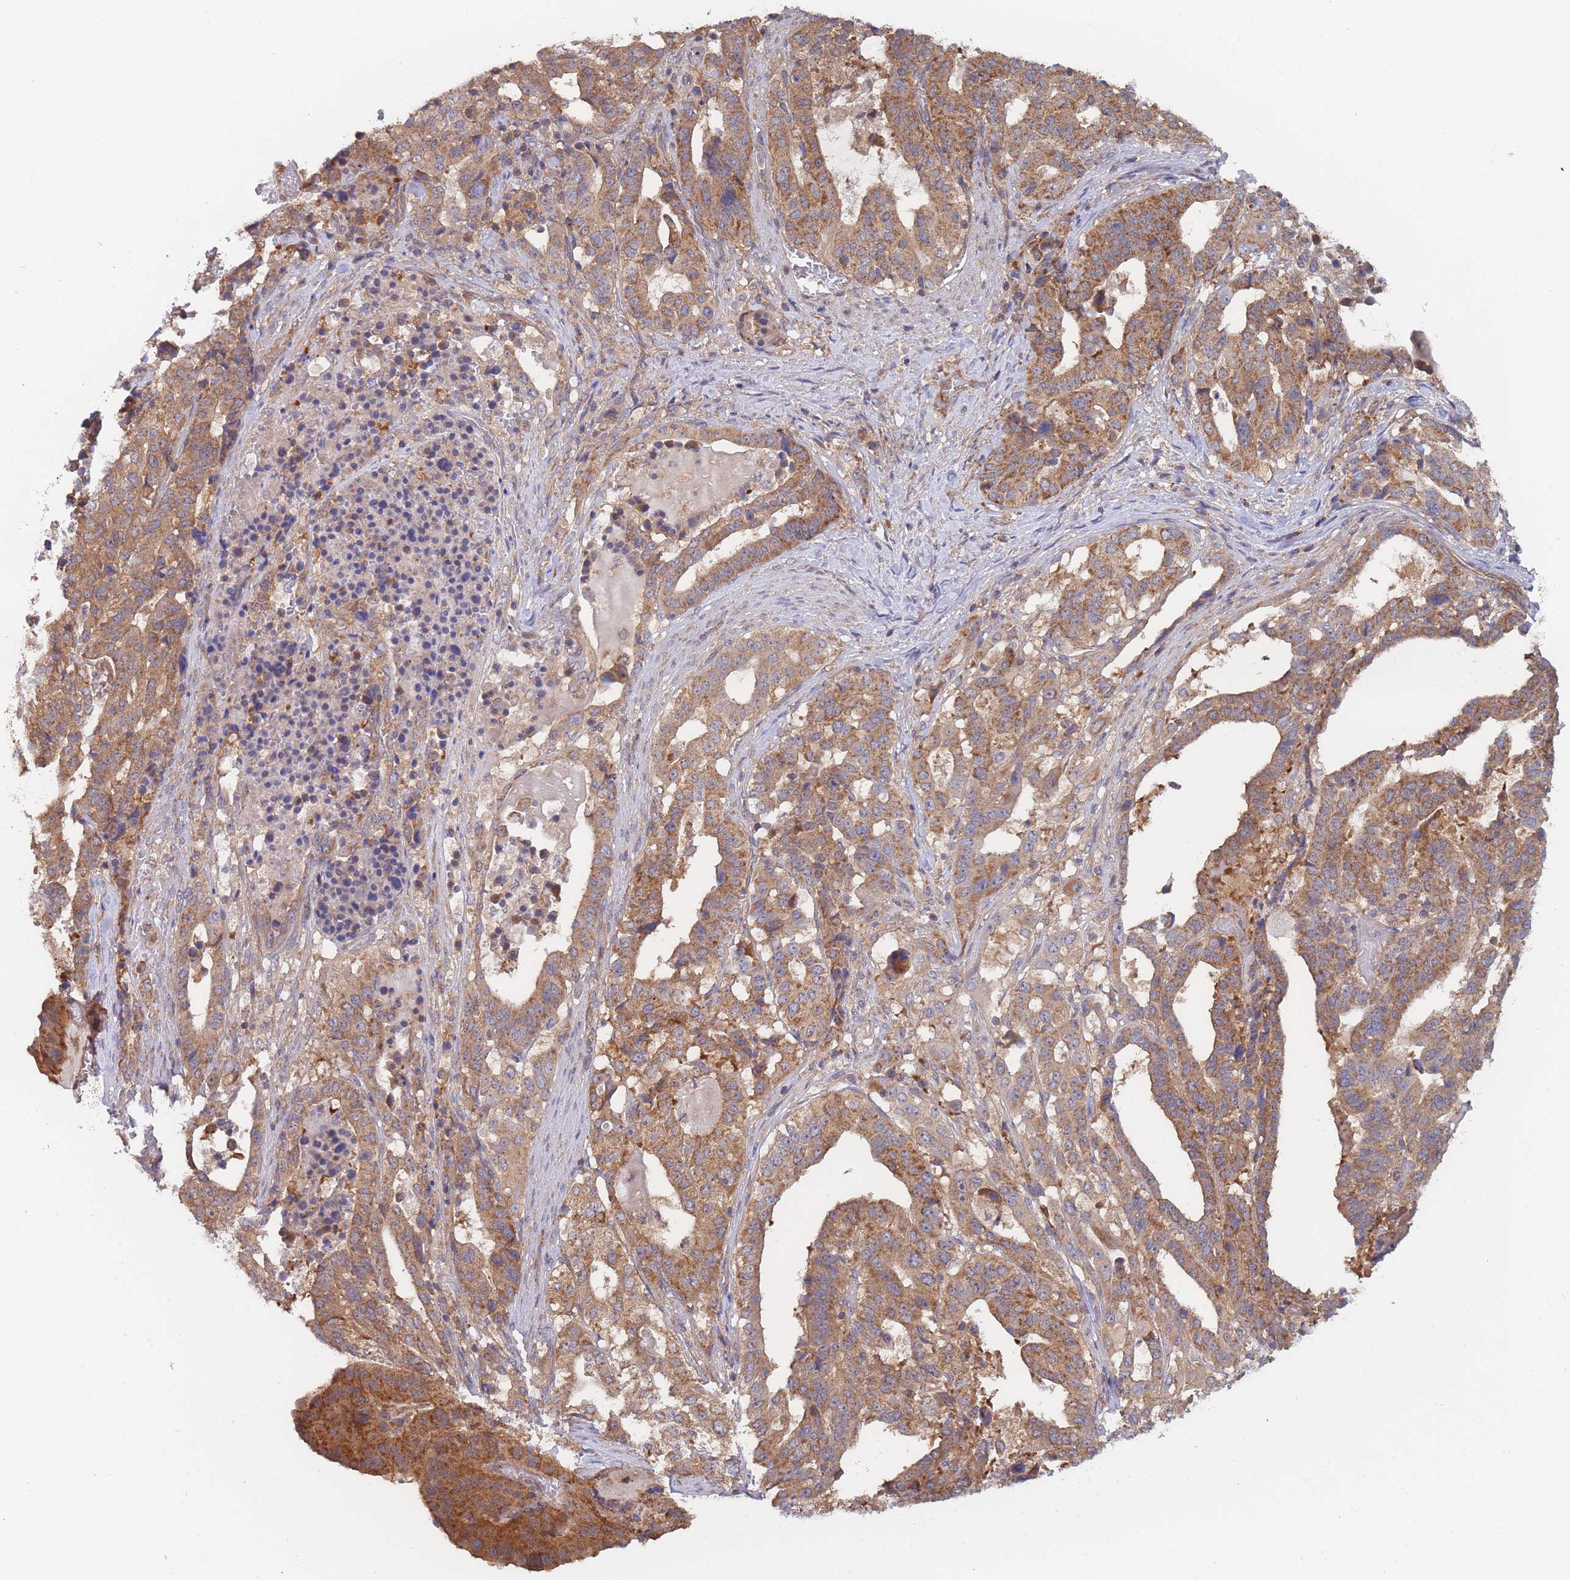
{"staining": {"intensity": "moderate", "quantity": ">75%", "location": "cytoplasmic/membranous"}, "tissue": "stomach cancer", "cell_type": "Tumor cells", "image_type": "cancer", "snomed": [{"axis": "morphology", "description": "Adenocarcinoma, NOS"}, {"axis": "topography", "description": "Stomach"}], "caption": "A medium amount of moderate cytoplasmic/membranous expression is seen in about >75% of tumor cells in adenocarcinoma (stomach) tissue.", "gene": "MRPS18B", "patient": {"sex": "male", "age": 48}}